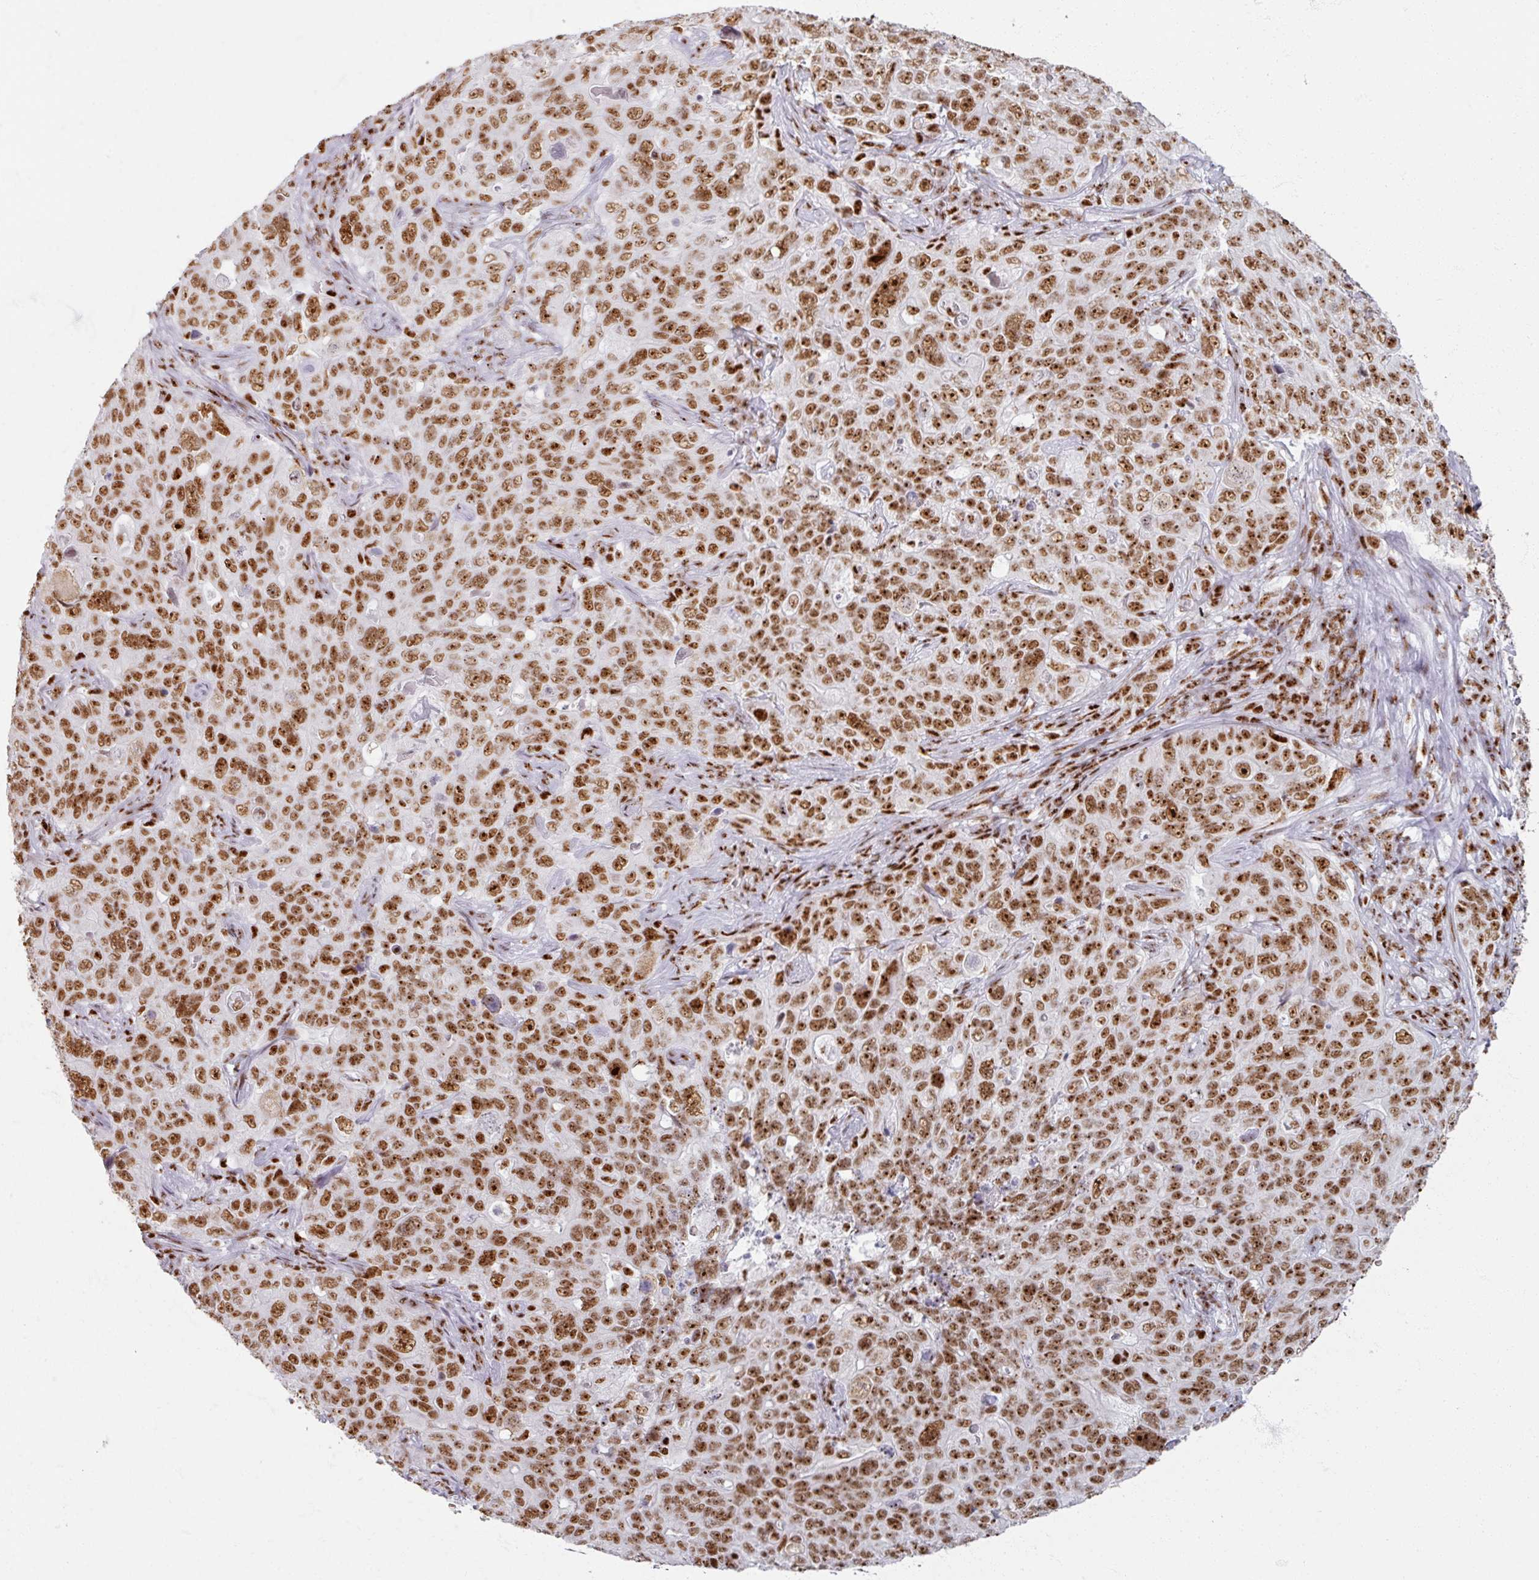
{"staining": {"intensity": "moderate", "quantity": ">75%", "location": "nuclear"}, "tissue": "pancreatic cancer", "cell_type": "Tumor cells", "image_type": "cancer", "snomed": [{"axis": "morphology", "description": "Adenocarcinoma, NOS"}, {"axis": "topography", "description": "Pancreas"}], "caption": "The micrograph exhibits a brown stain indicating the presence of a protein in the nuclear of tumor cells in adenocarcinoma (pancreatic).", "gene": "ADAR", "patient": {"sex": "male", "age": 68}}